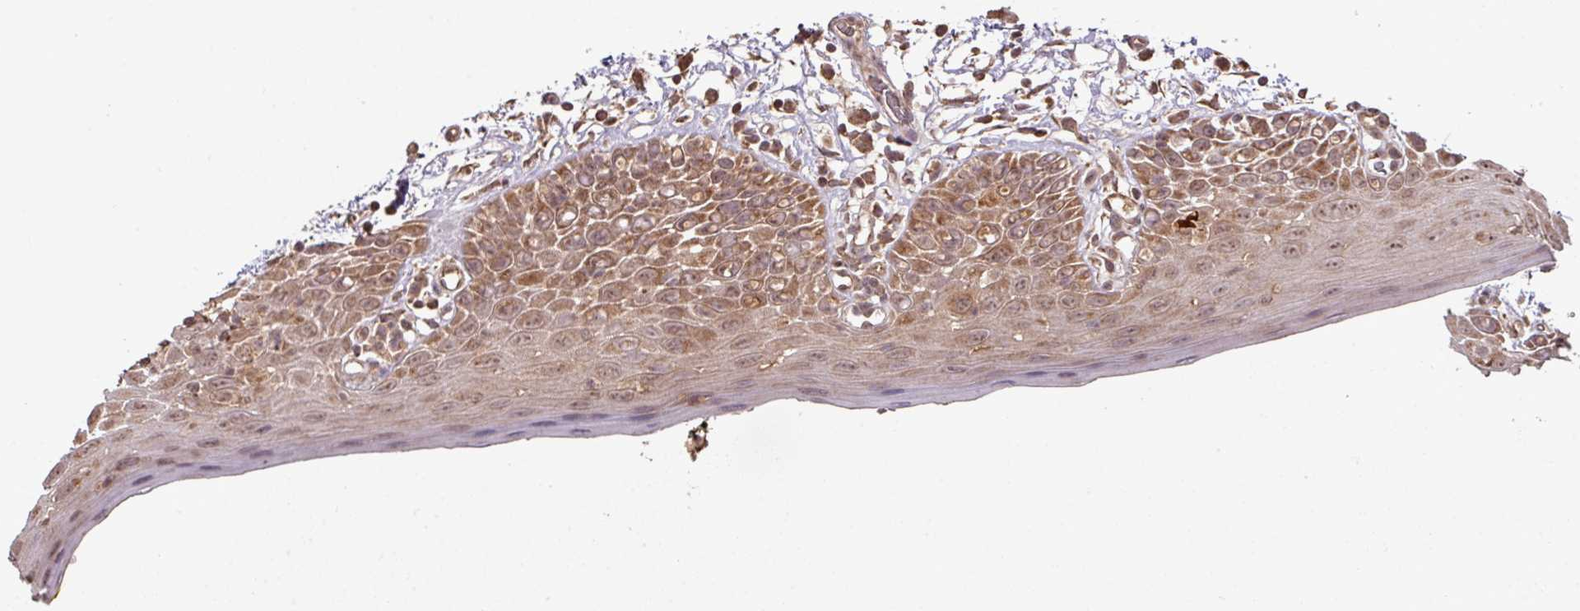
{"staining": {"intensity": "moderate", "quantity": ">75%", "location": "cytoplasmic/membranous"}, "tissue": "oral mucosa", "cell_type": "Squamous epithelial cells", "image_type": "normal", "snomed": [{"axis": "morphology", "description": "Normal tissue, NOS"}, {"axis": "morphology", "description": "Squamous cell carcinoma, NOS"}, {"axis": "topography", "description": "Oral tissue"}, {"axis": "topography", "description": "Tounge, NOS"}, {"axis": "topography", "description": "Head-Neck"}], "caption": "Immunohistochemical staining of benign human oral mucosa demonstrates medium levels of moderate cytoplasmic/membranous expression in approximately >75% of squamous epithelial cells.", "gene": "MRRF", "patient": {"sex": "male", "age": 76}}